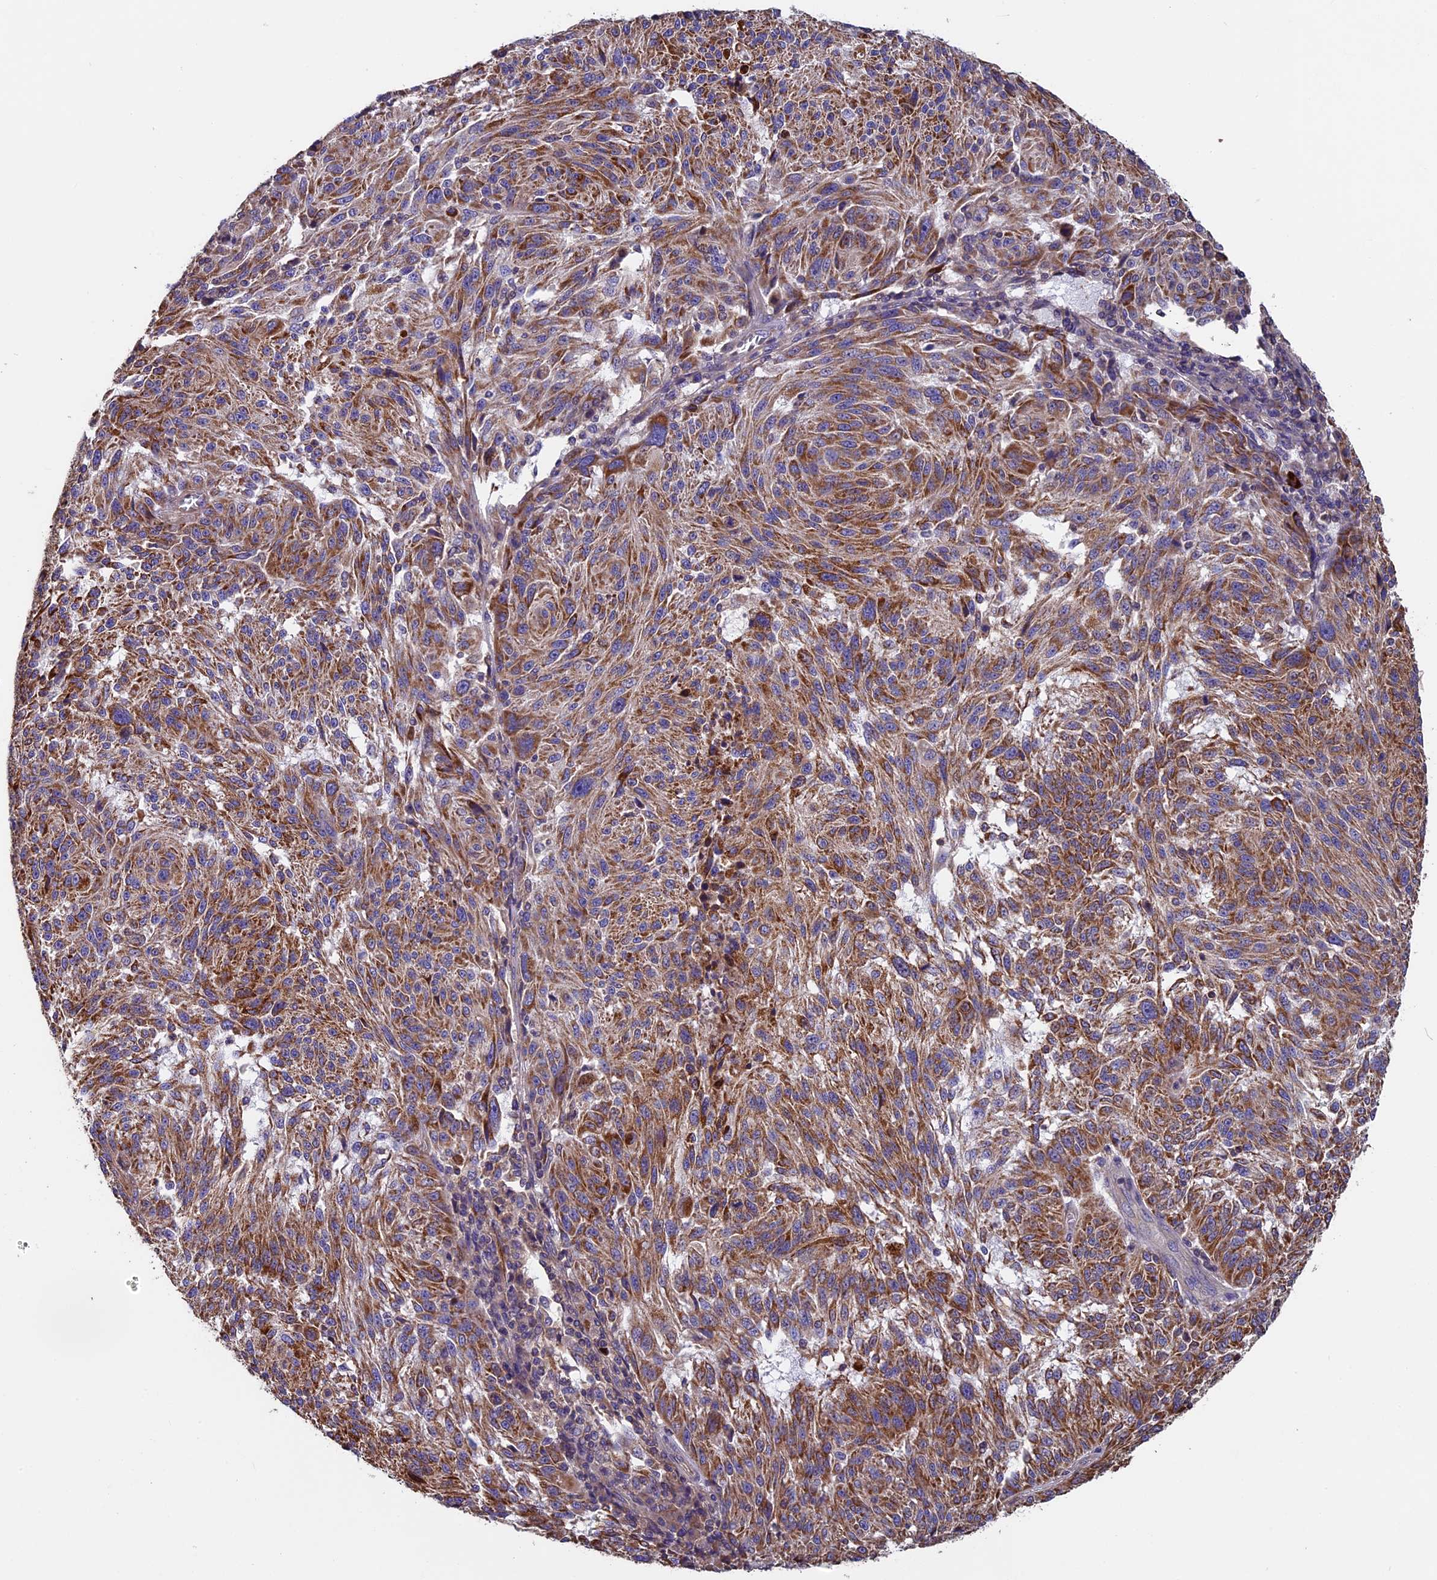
{"staining": {"intensity": "moderate", "quantity": ">75%", "location": "cytoplasmic/membranous"}, "tissue": "melanoma", "cell_type": "Tumor cells", "image_type": "cancer", "snomed": [{"axis": "morphology", "description": "Malignant melanoma, NOS"}, {"axis": "topography", "description": "Skin"}], "caption": "Brown immunohistochemical staining in human malignant melanoma exhibits moderate cytoplasmic/membranous positivity in approximately >75% of tumor cells. The staining is performed using DAB (3,3'-diaminobenzidine) brown chromogen to label protein expression. The nuclei are counter-stained blue using hematoxylin.", "gene": "CCDC153", "patient": {"sex": "male", "age": 53}}